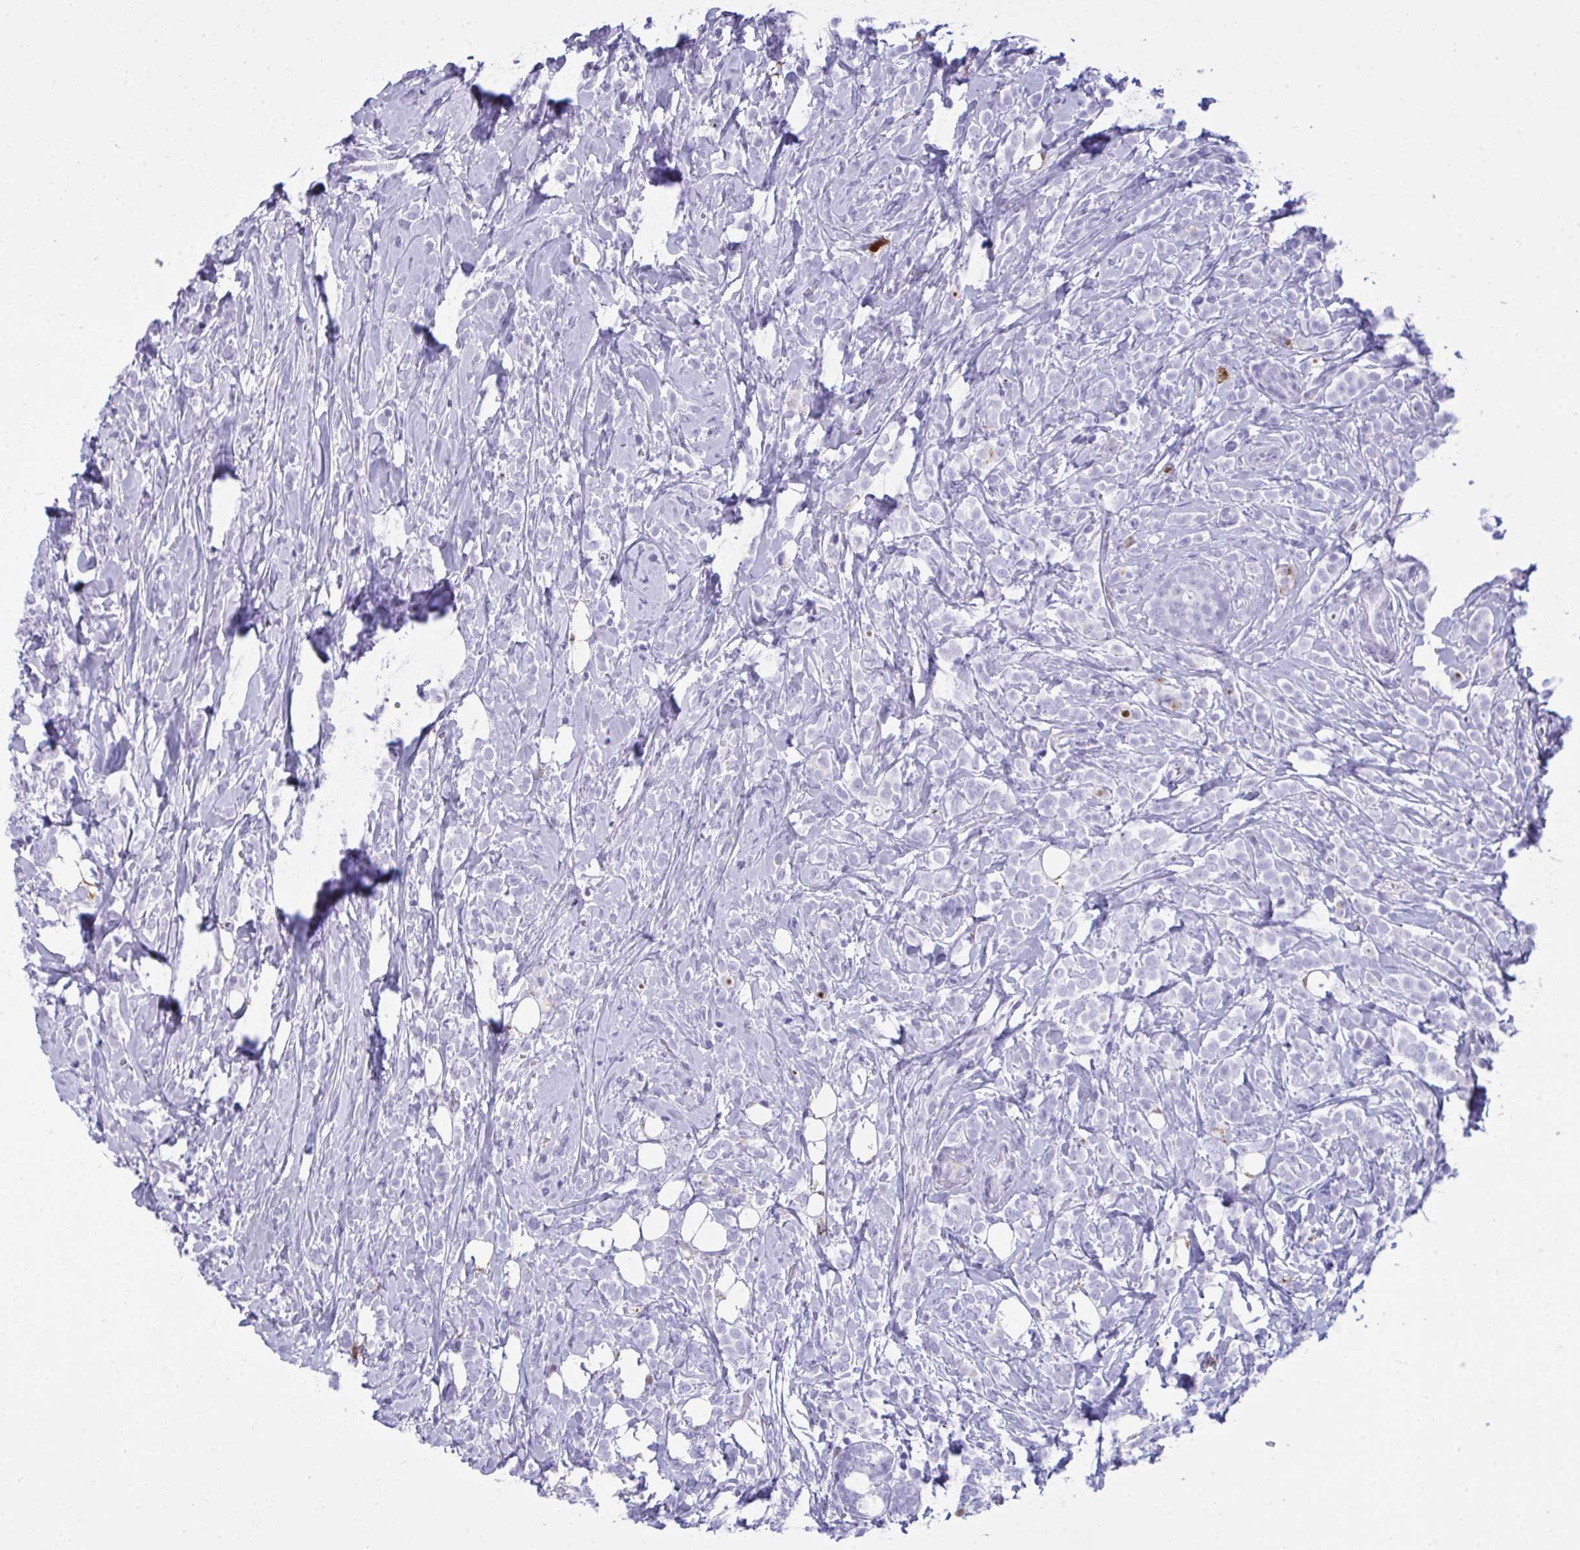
{"staining": {"intensity": "negative", "quantity": "none", "location": "none"}, "tissue": "breast cancer", "cell_type": "Tumor cells", "image_type": "cancer", "snomed": [{"axis": "morphology", "description": "Lobular carcinoma"}, {"axis": "topography", "description": "Breast"}], "caption": "This is a photomicrograph of IHC staining of breast cancer (lobular carcinoma), which shows no staining in tumor cells.", "gene": "ARHGAP42", "patient": {"sex": "female", "age": 49}}